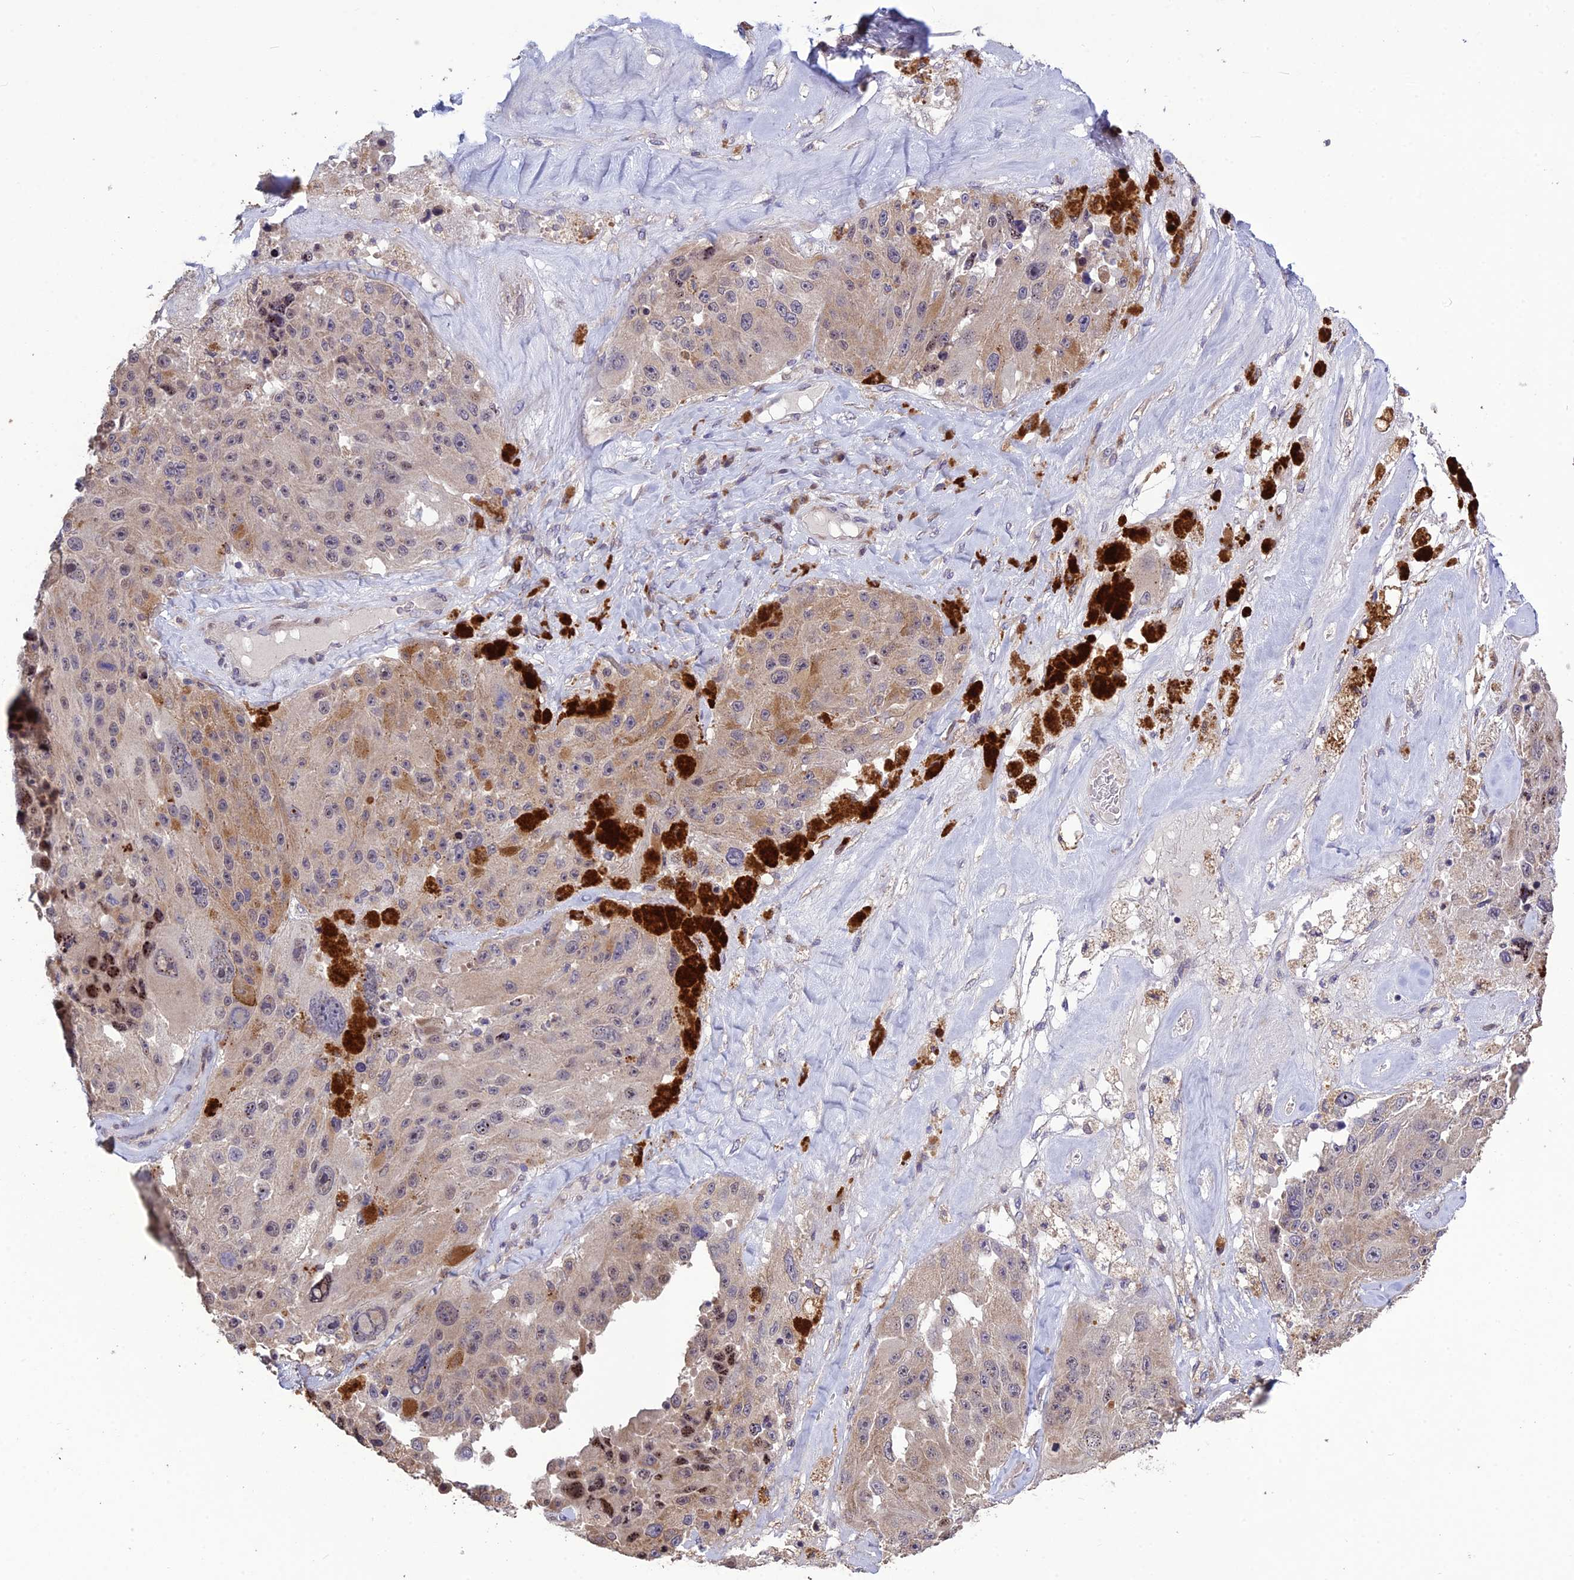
{"staining": {"intensity": "moderate", "quantity": "<25%", "location": "cytoplasmic/membranous"}, "tissue": "melanoma", "cell_type": "Tumor cells", "image_type": "cancer", "snomed": [{"axis": "morphology", "description": "Malignant melanoma, Metastatic site"}, {"axis": "topography", "description": "Lymph node"}], "caption": "A micrograph of human malignant melanoma (metastatic site) stained for a protein exhibits moderate cytoplasmic/membranous brown staining in tumor cells. (IHC, brightfield microscopy, high magnification).", "gene": "SPG21", "patient": {"sex": "male", "age": 62}}